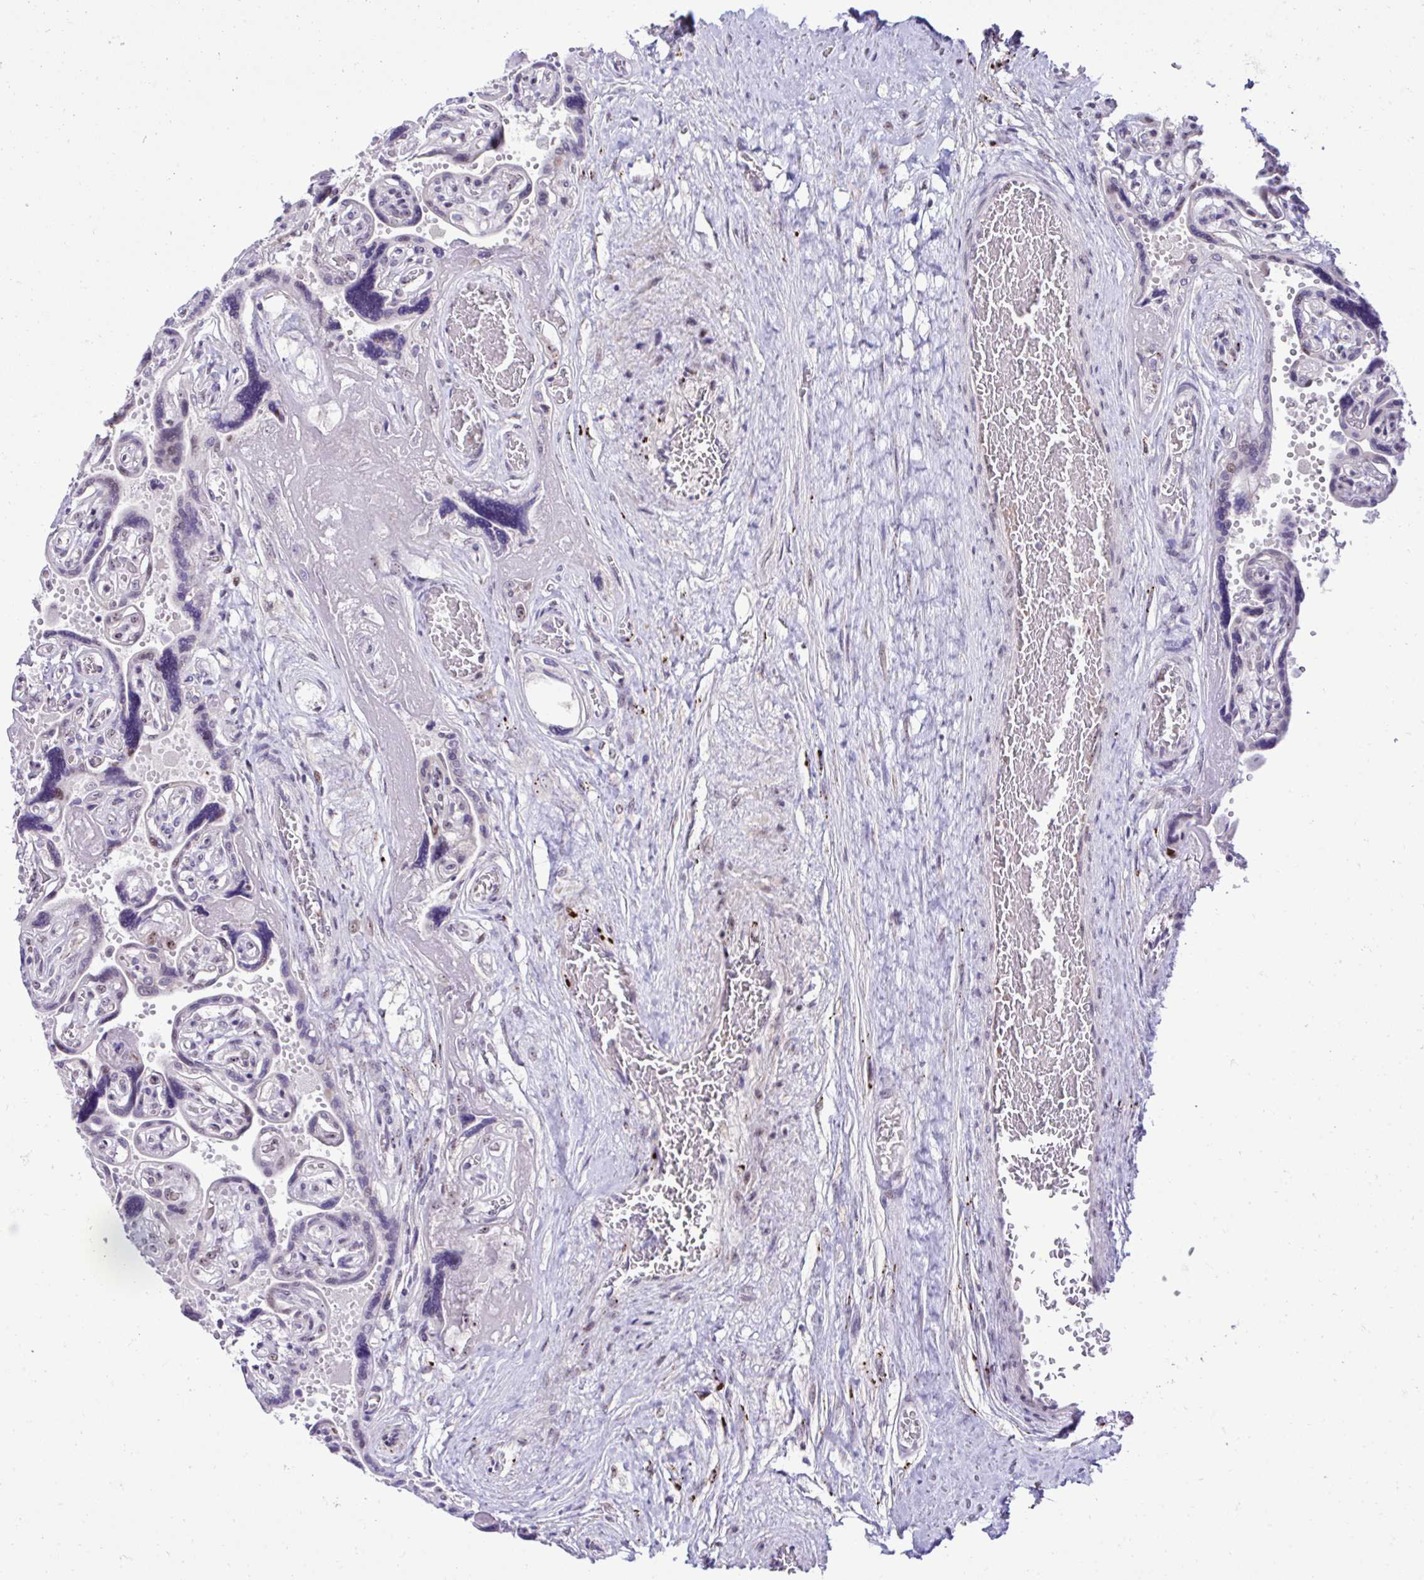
{"staining": {"intensity": "moderate", "quantity": "25%-75%", "location": "nuclear"}, "tissue": "placenta", "cell_type": "Decidual cells", "image_type": "normal", "snomed": [{"axis": "morphology", "description": "Normal tissue, NOS"}, {"axis": "topography", "description": "Placenta"}], "caption": "Moderate nuclear staining for a protein is appreciated in about 25%-75% of decidual cells of normal placenta using immunohistochemistry (IHC).", "gene": "CEP72", "patient": {"sex": "female", "age": 32}}